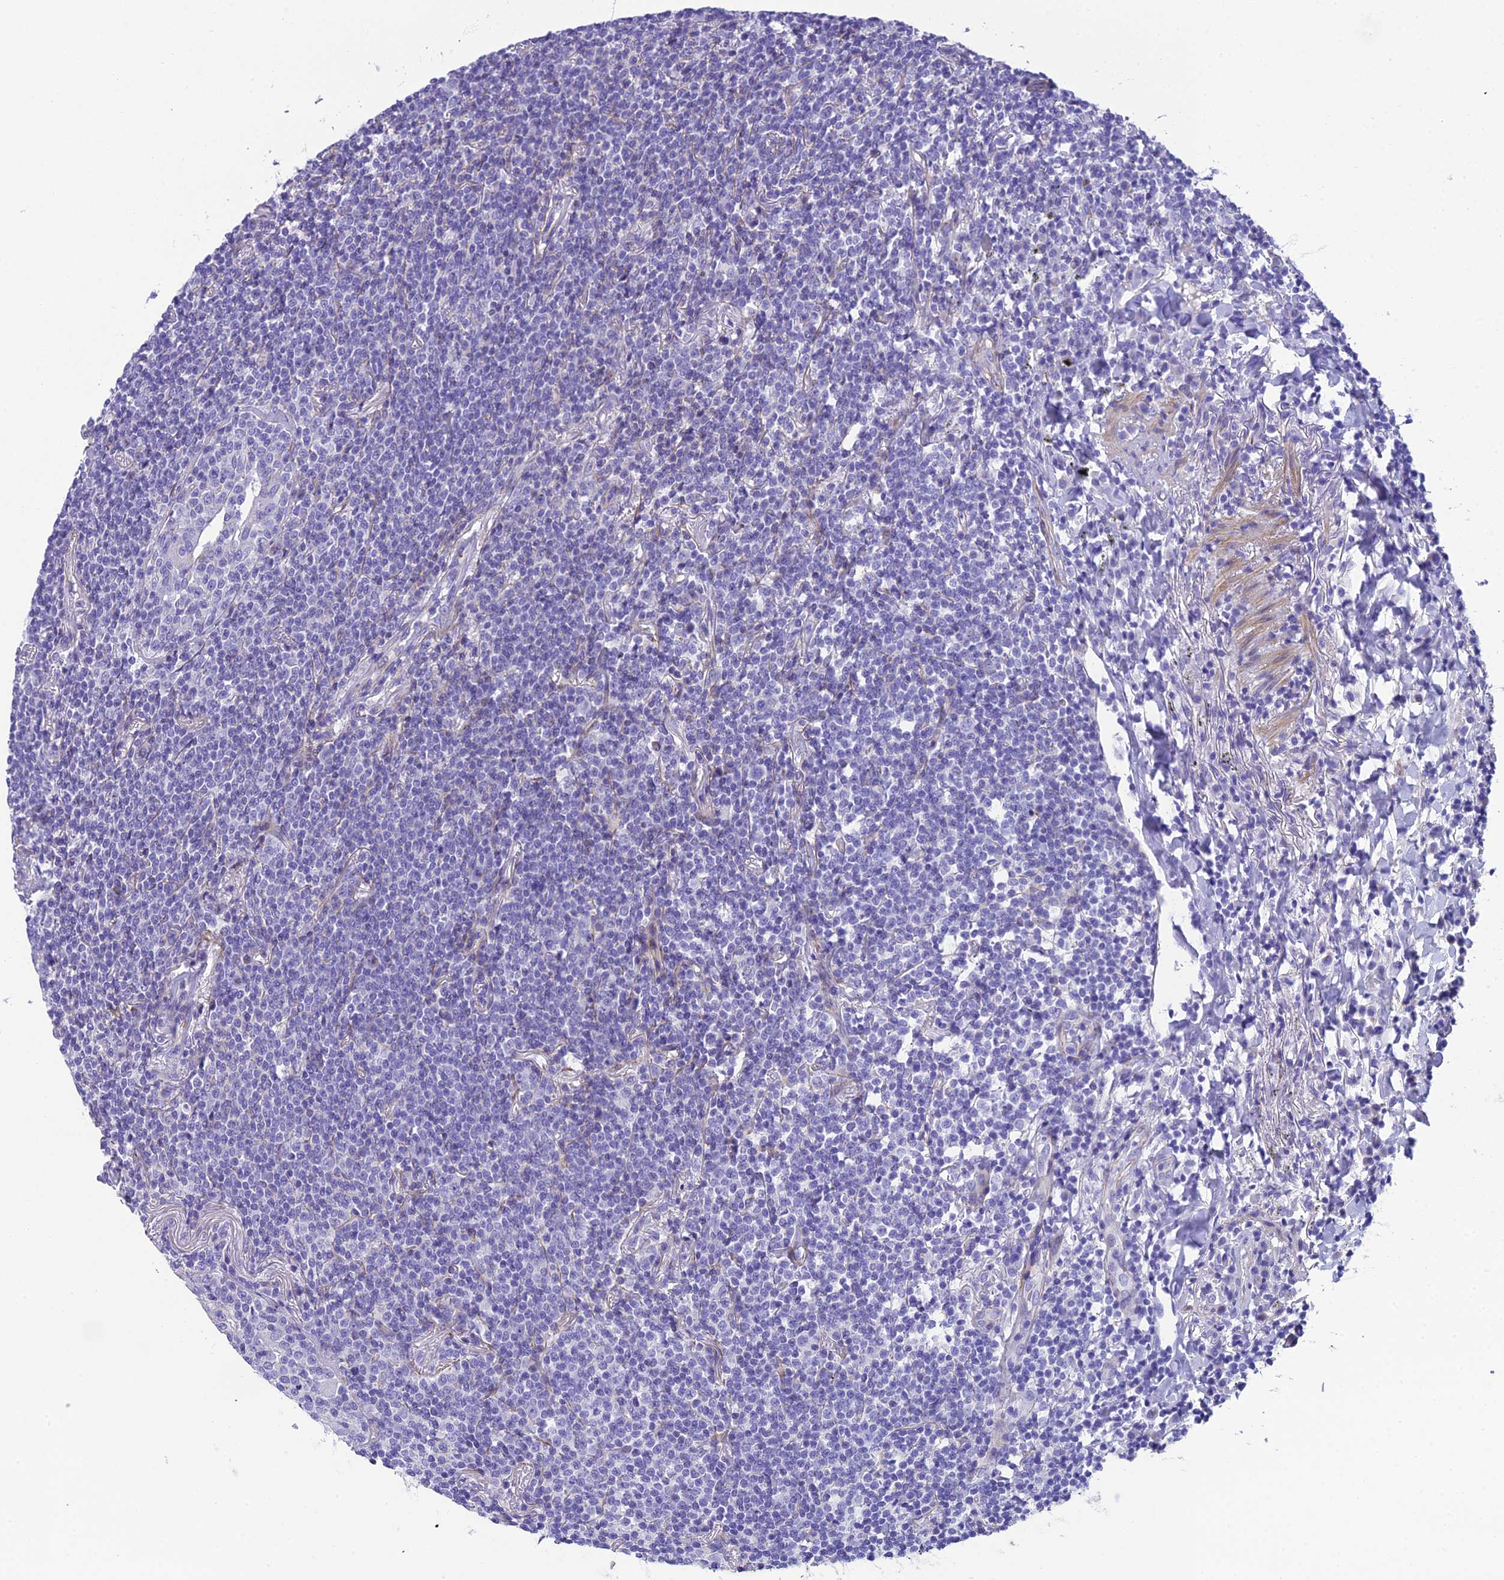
{"staining": {"intensity": "negative", "quantity": "none", "location": "none"}, "tissue": "lymphoma", "cell_type": "Tumor cells", "image_type": "cancer", "snomed": [{"axis": "morphology", "description": "Malignant lymphoma, non-Hodgkin's type, Low grade"}, {"axis": "topography", "description": "Lung"}], "caption": "Immunohistochemistry (IHC) micrograph of lymphoma stained for a protein (brown), which reveals no positivity in tumor cells.", "gene": "GFRA1", "patient": {"sex": "female", "age": 71}}